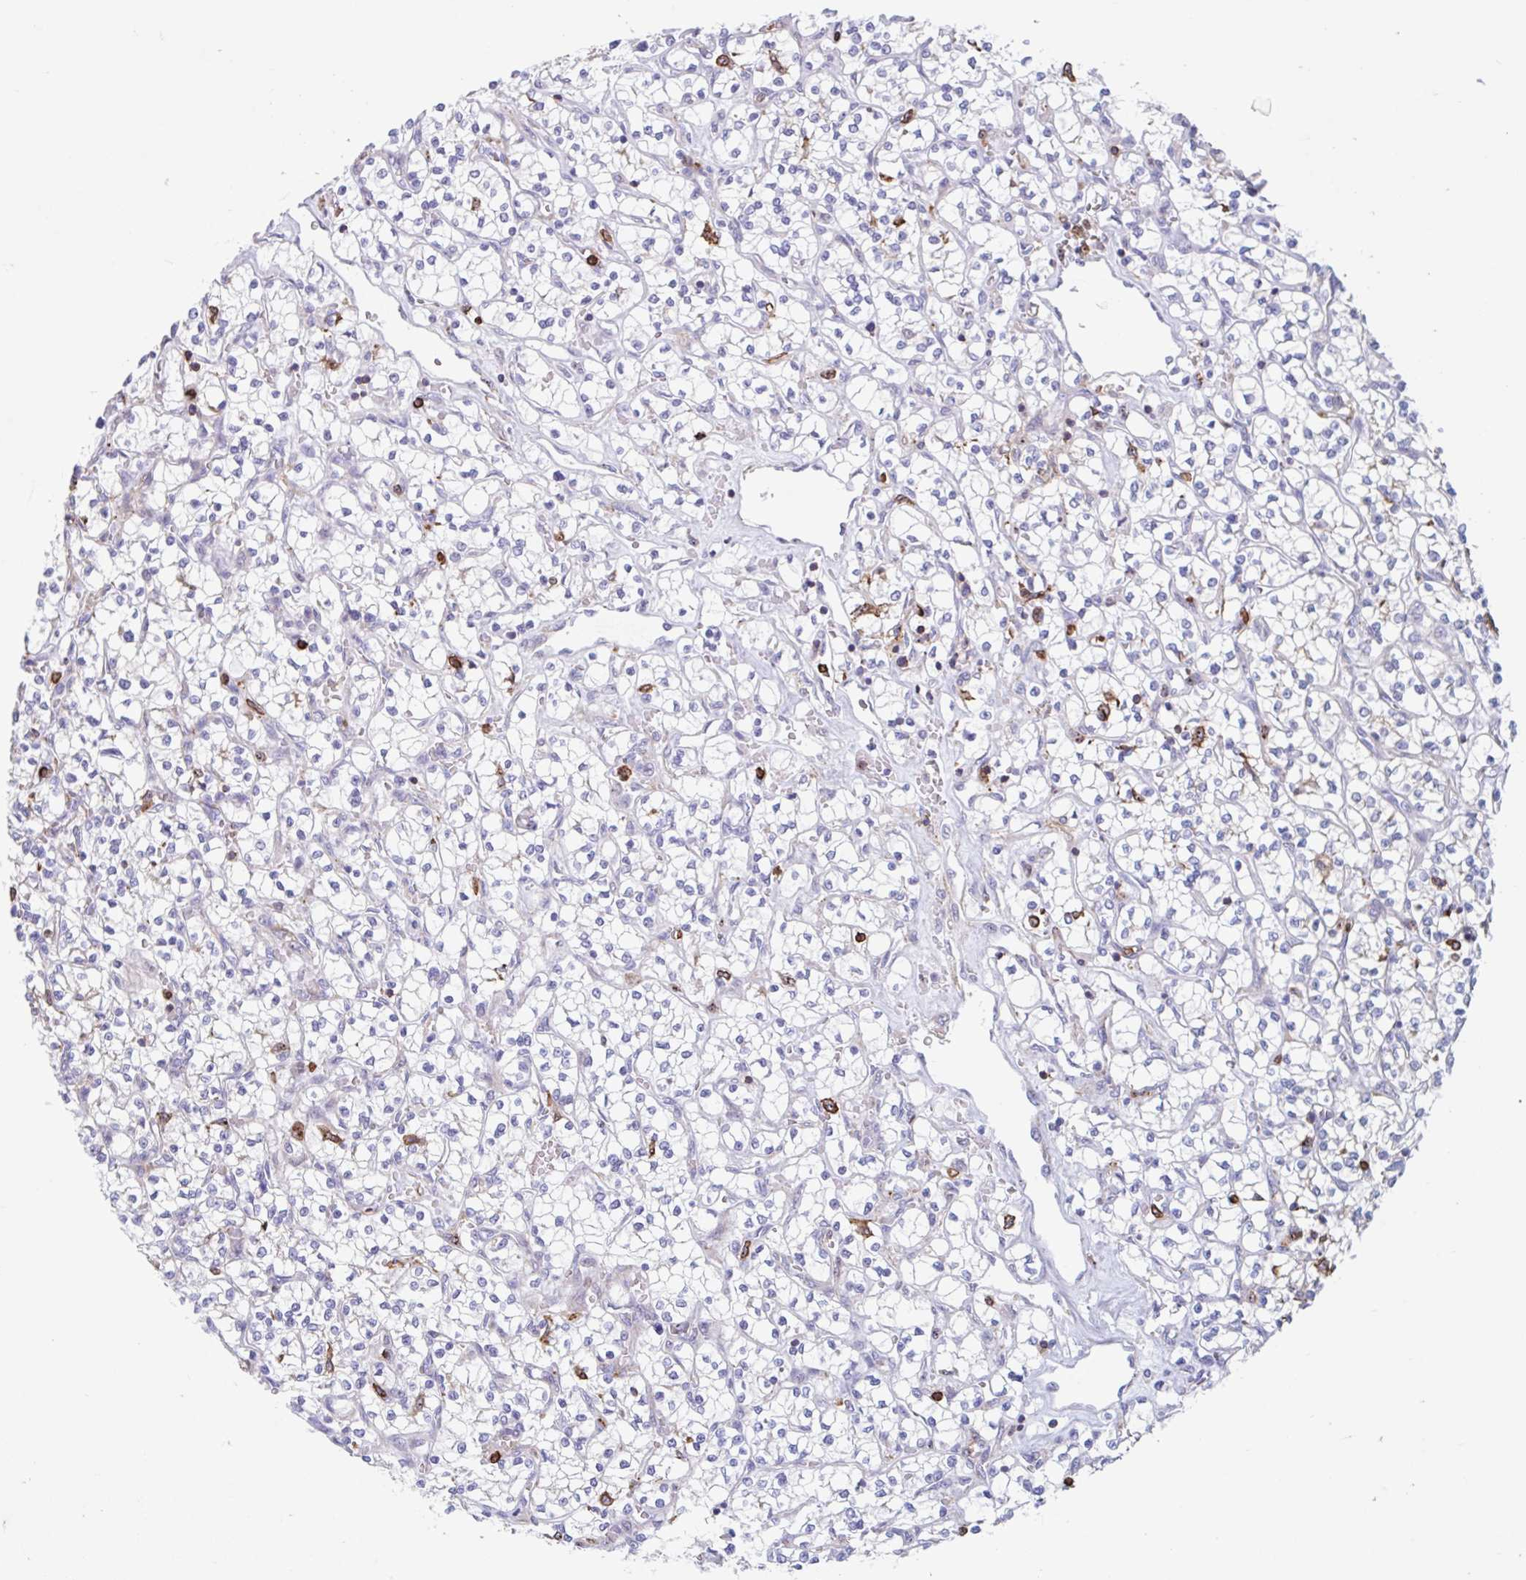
{"staining": {"intensity": "negative", "quantity": "none", "location": "none"}, "tissue": "renal cancer", "cell_type": "Tumor cells", "image_type": "cancer", "snomed": [{"axis": "morphology", "description": "Adenocarcinoma, NOS"}, {"axis": "topography", "description": "Kidney"}], "caption": "Tumor cells are negative for brown protein staining in renal cancer.", "gene": "EFHD1", "patient": {"sex": "female", "age": 64}}